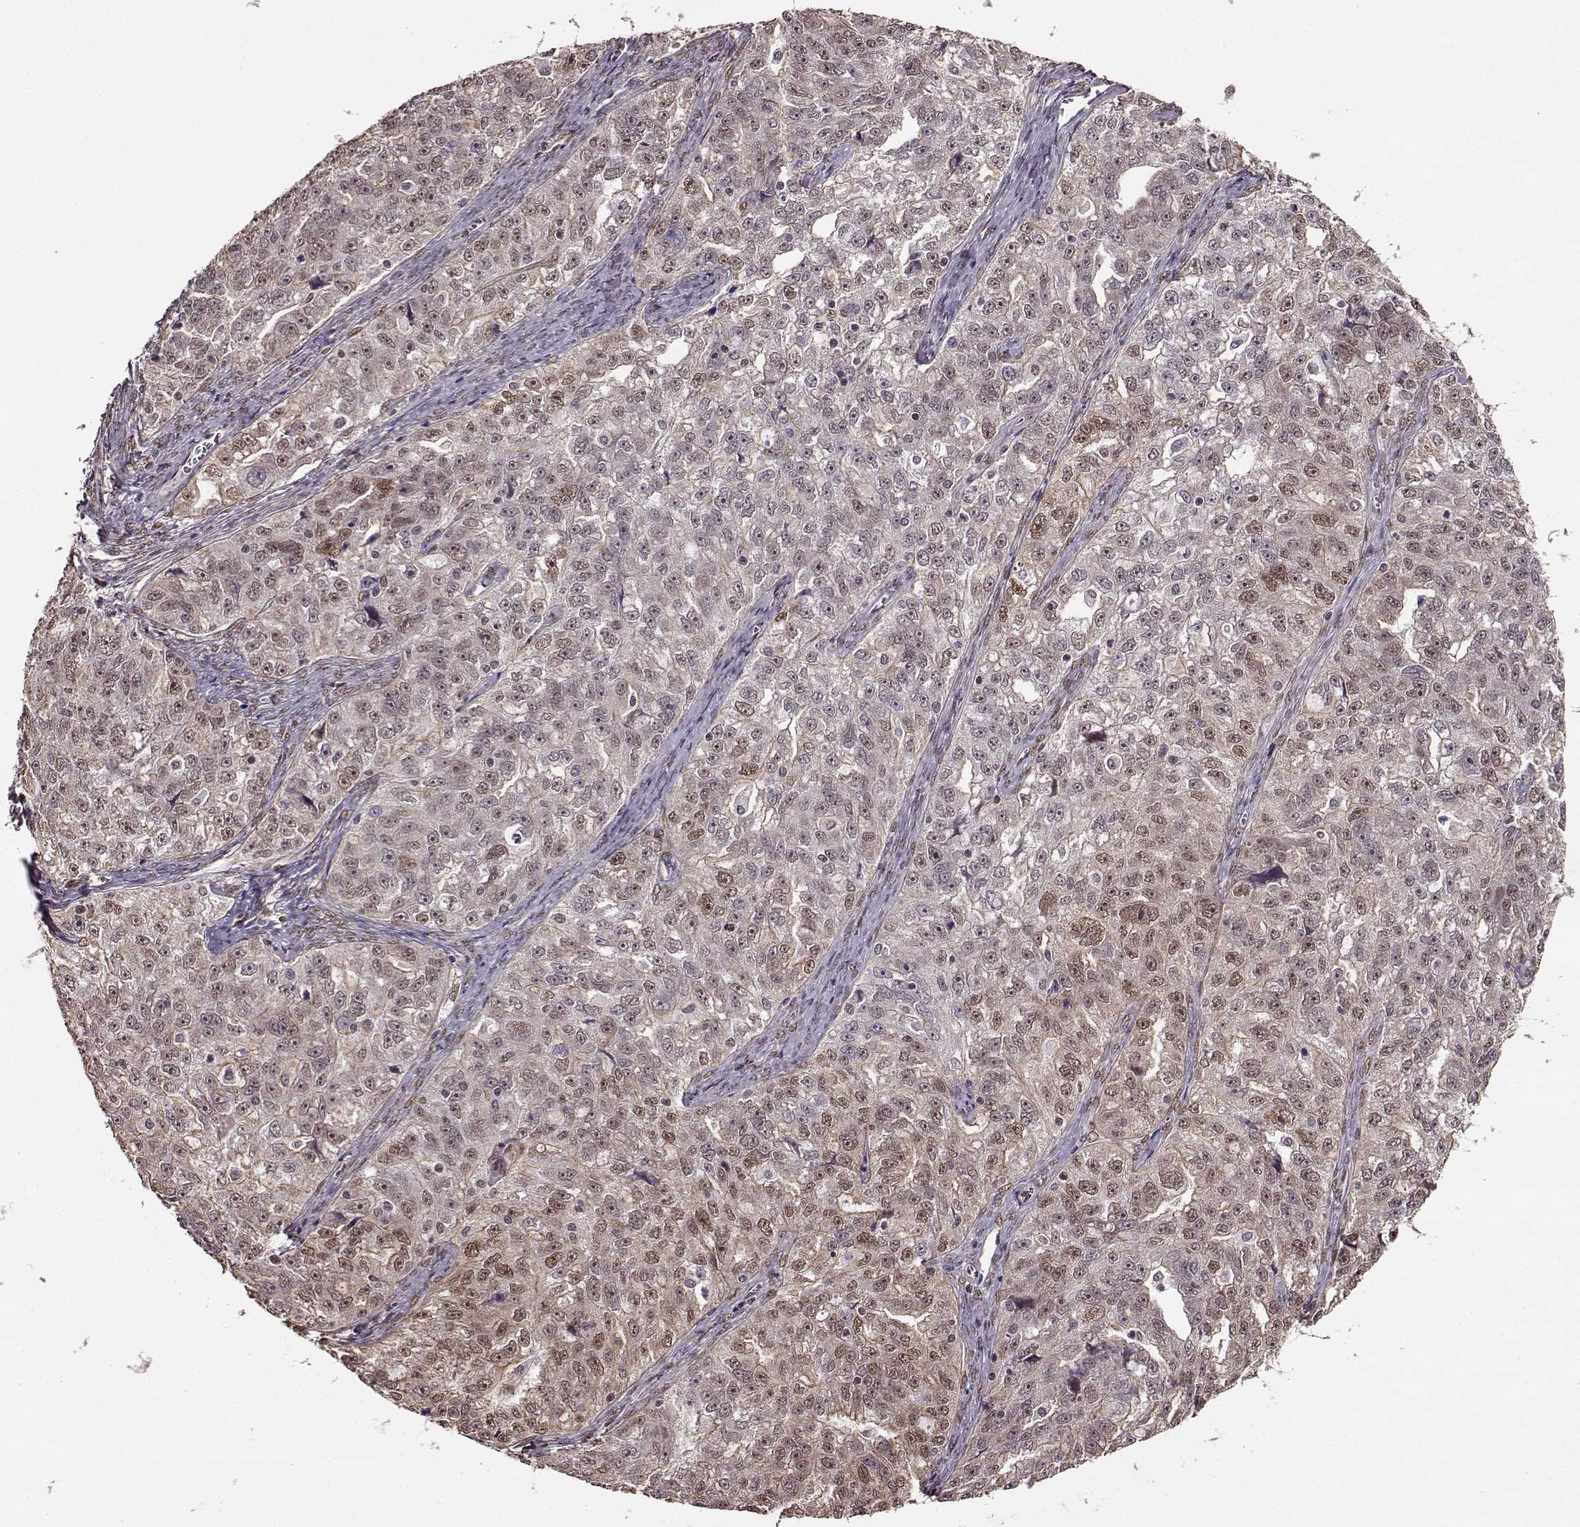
{"staining": {"intensity": "weak", "quantity": "25%-75%", "location": "nuclear"}, "tissue": "ovarian cancer", "cell_type": "Tumor cells", "image_type": "cancer", "snomed": [{"axis": "morphology", "description": "Cystadenocarcinoma, serous, NOS"}, {"axis": "topography", "description": "Ovary"}], "caption": "Serous cystadenocarcinoma (ovarian) stained with a brown dye demonstrates weak nuclear positive expression in approximately 25%-75% of tumor cells.", "gene": "FTO", "patient": {"sex": "female", "age": 51}}